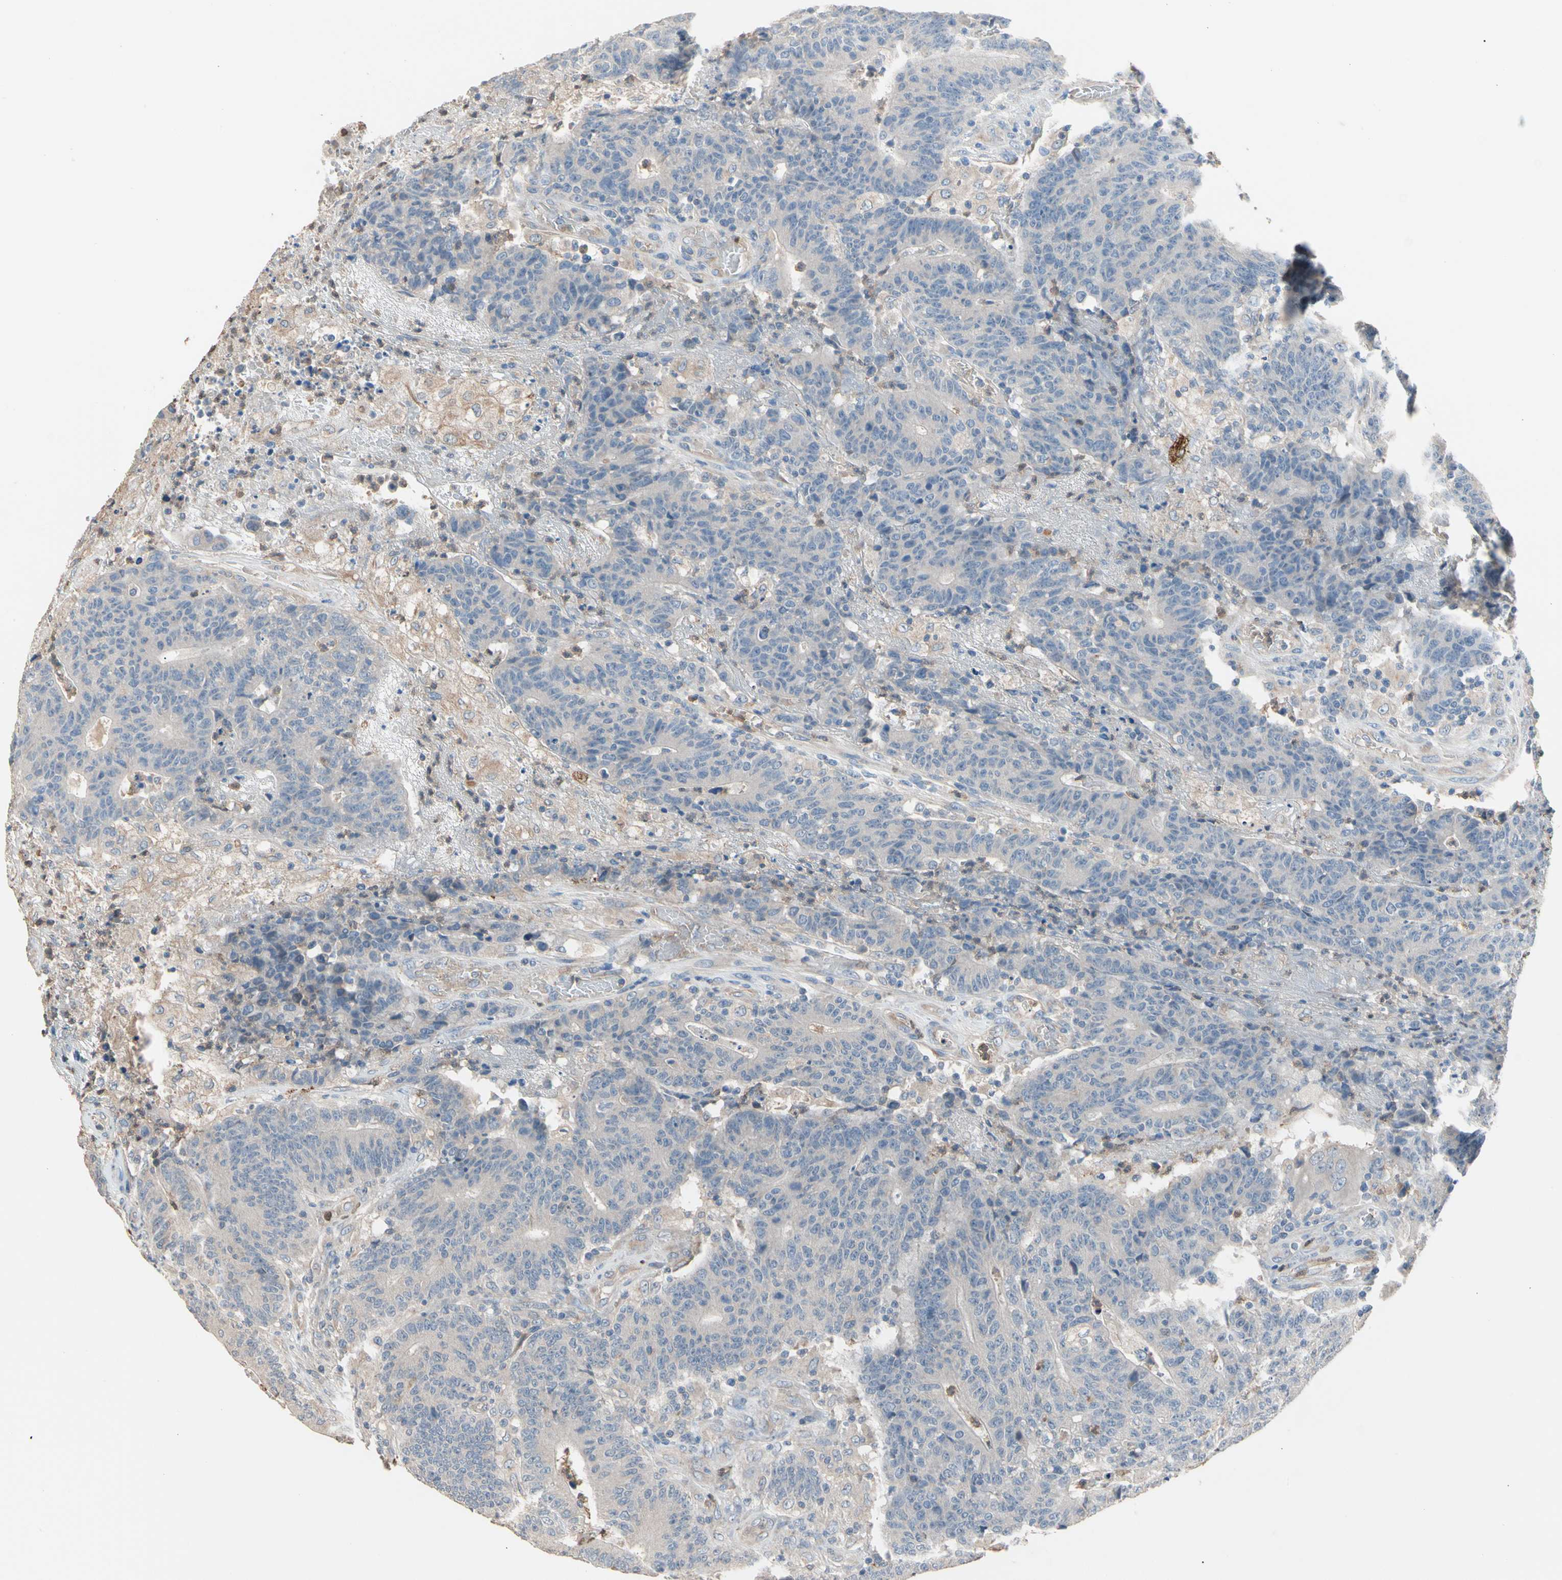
{"staining": {"intensity": "negative", "quantity": "none", "location": "none"}, "tissue": "colorectal cancer", "cell_type": "Tumor cells", "image_type": "cancer", "snomed": [{"axis": "morphology", "description": "Normal tissue, NOS"}, {"axis": "morphology", "description": "Adenocarcinoma, NOS"}, {"axis": "topography", "description": "Colon"}], "caption": "An IHC micrograph of colorectal cancer (adenocarcinoma) is shown. There is no staining in tumor cells of colorectal cancer (adenocarcinoma).", "gene": "BBOX1", "patient": {"sex": "female", "age": 75}}